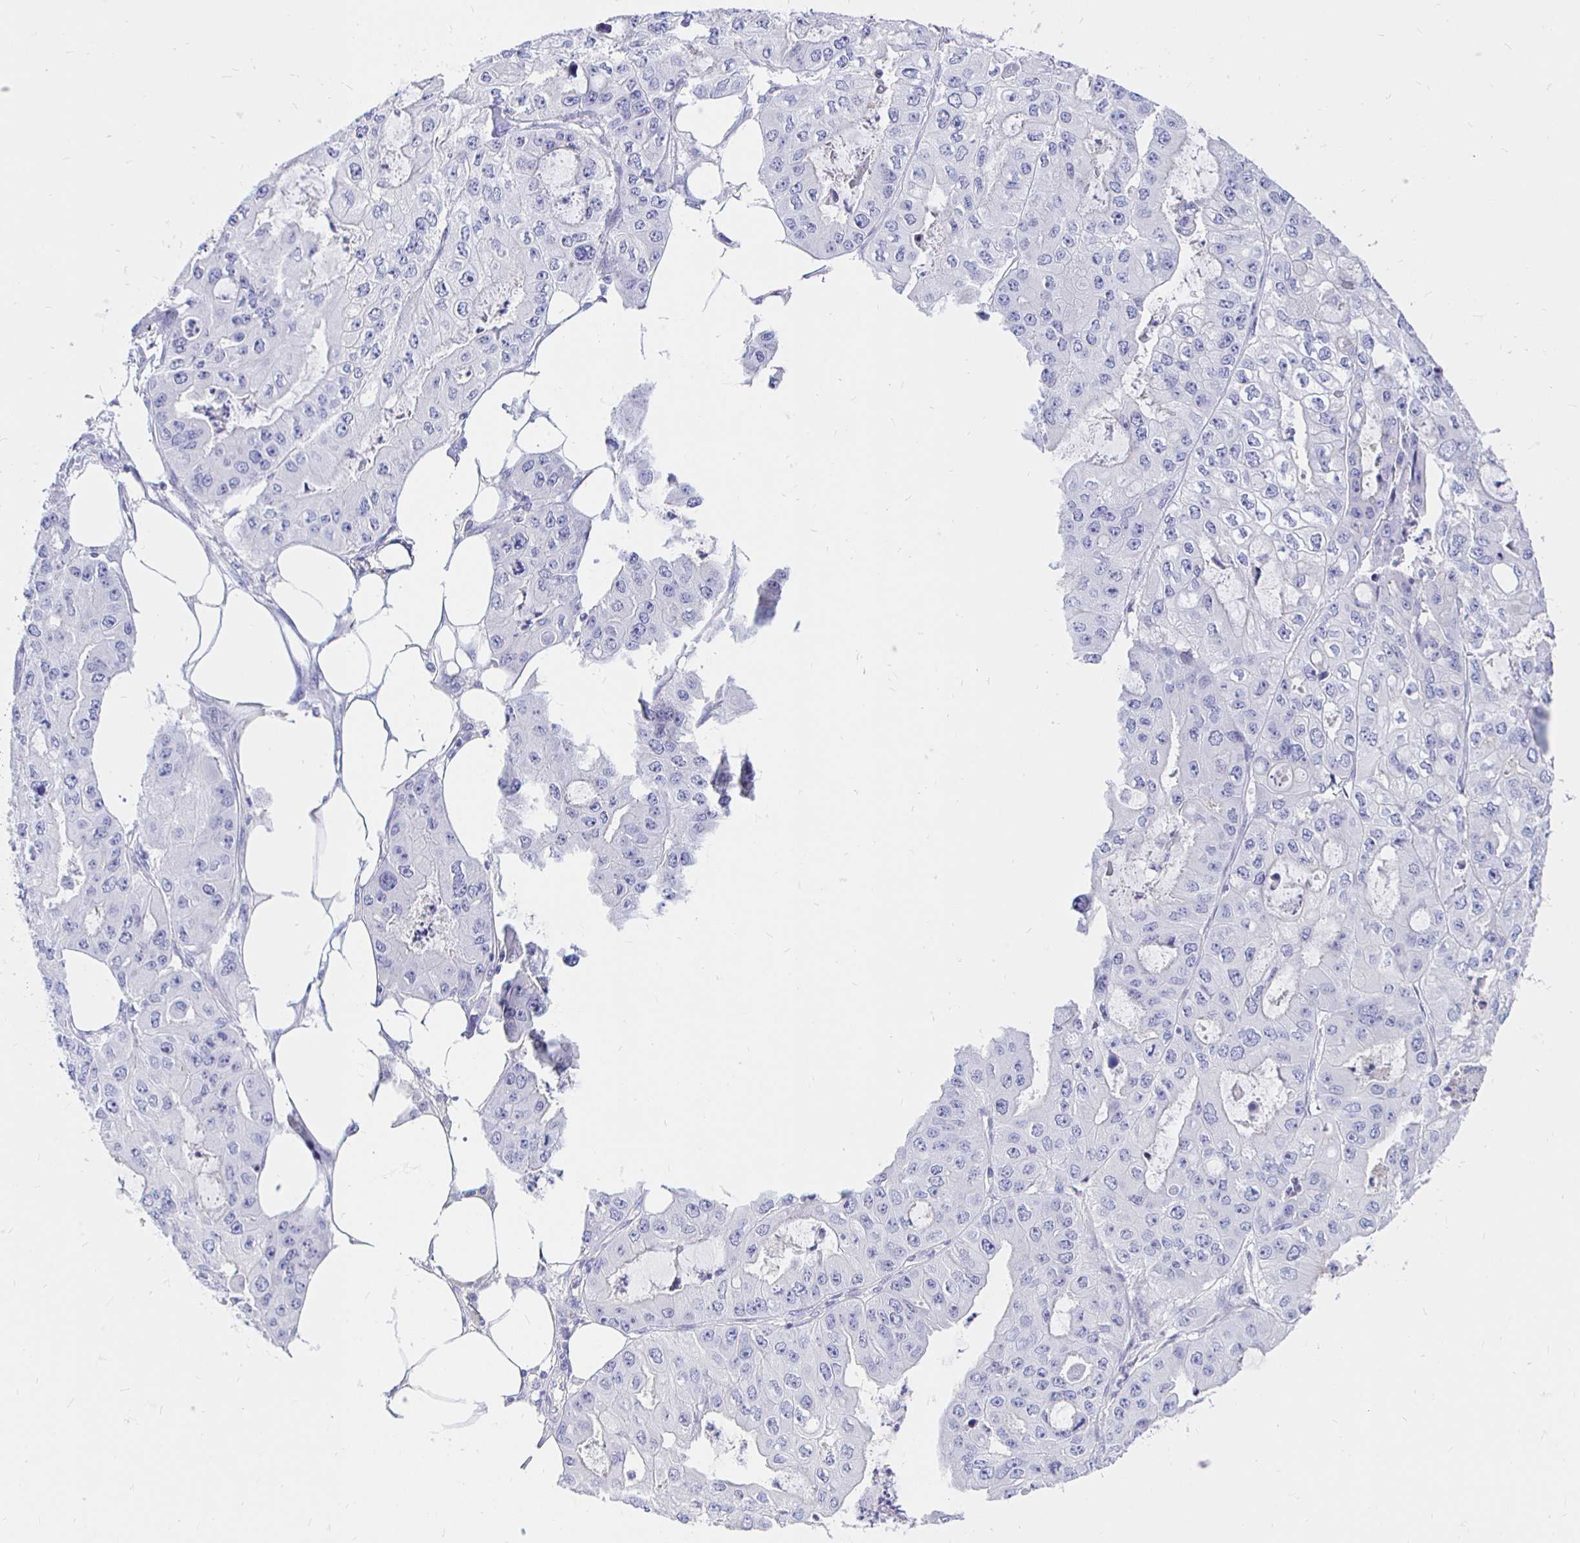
{"staining": {"intensity": "negative", "quantity": "none", "location": "none"}, "tissue": "ovarian cancer", "cell_type": "Tumor cells", "image_type": "cancer", "snomed": [{"axis": "morphology", "description": "Cystadenocarcinoma, serous, NOS"}, {"axis": "topography", "description": "Ovary"}], "caption": "An immunohistochemistry (IHC) micrograph of serous cystadenocarcinoma (ovarian) is shown. There is no staining in tumor cells of serous cystadenocarcinoma (ovarian).", "gene": "NECAB1", "patient": {"sex": "female", "age": 56}}